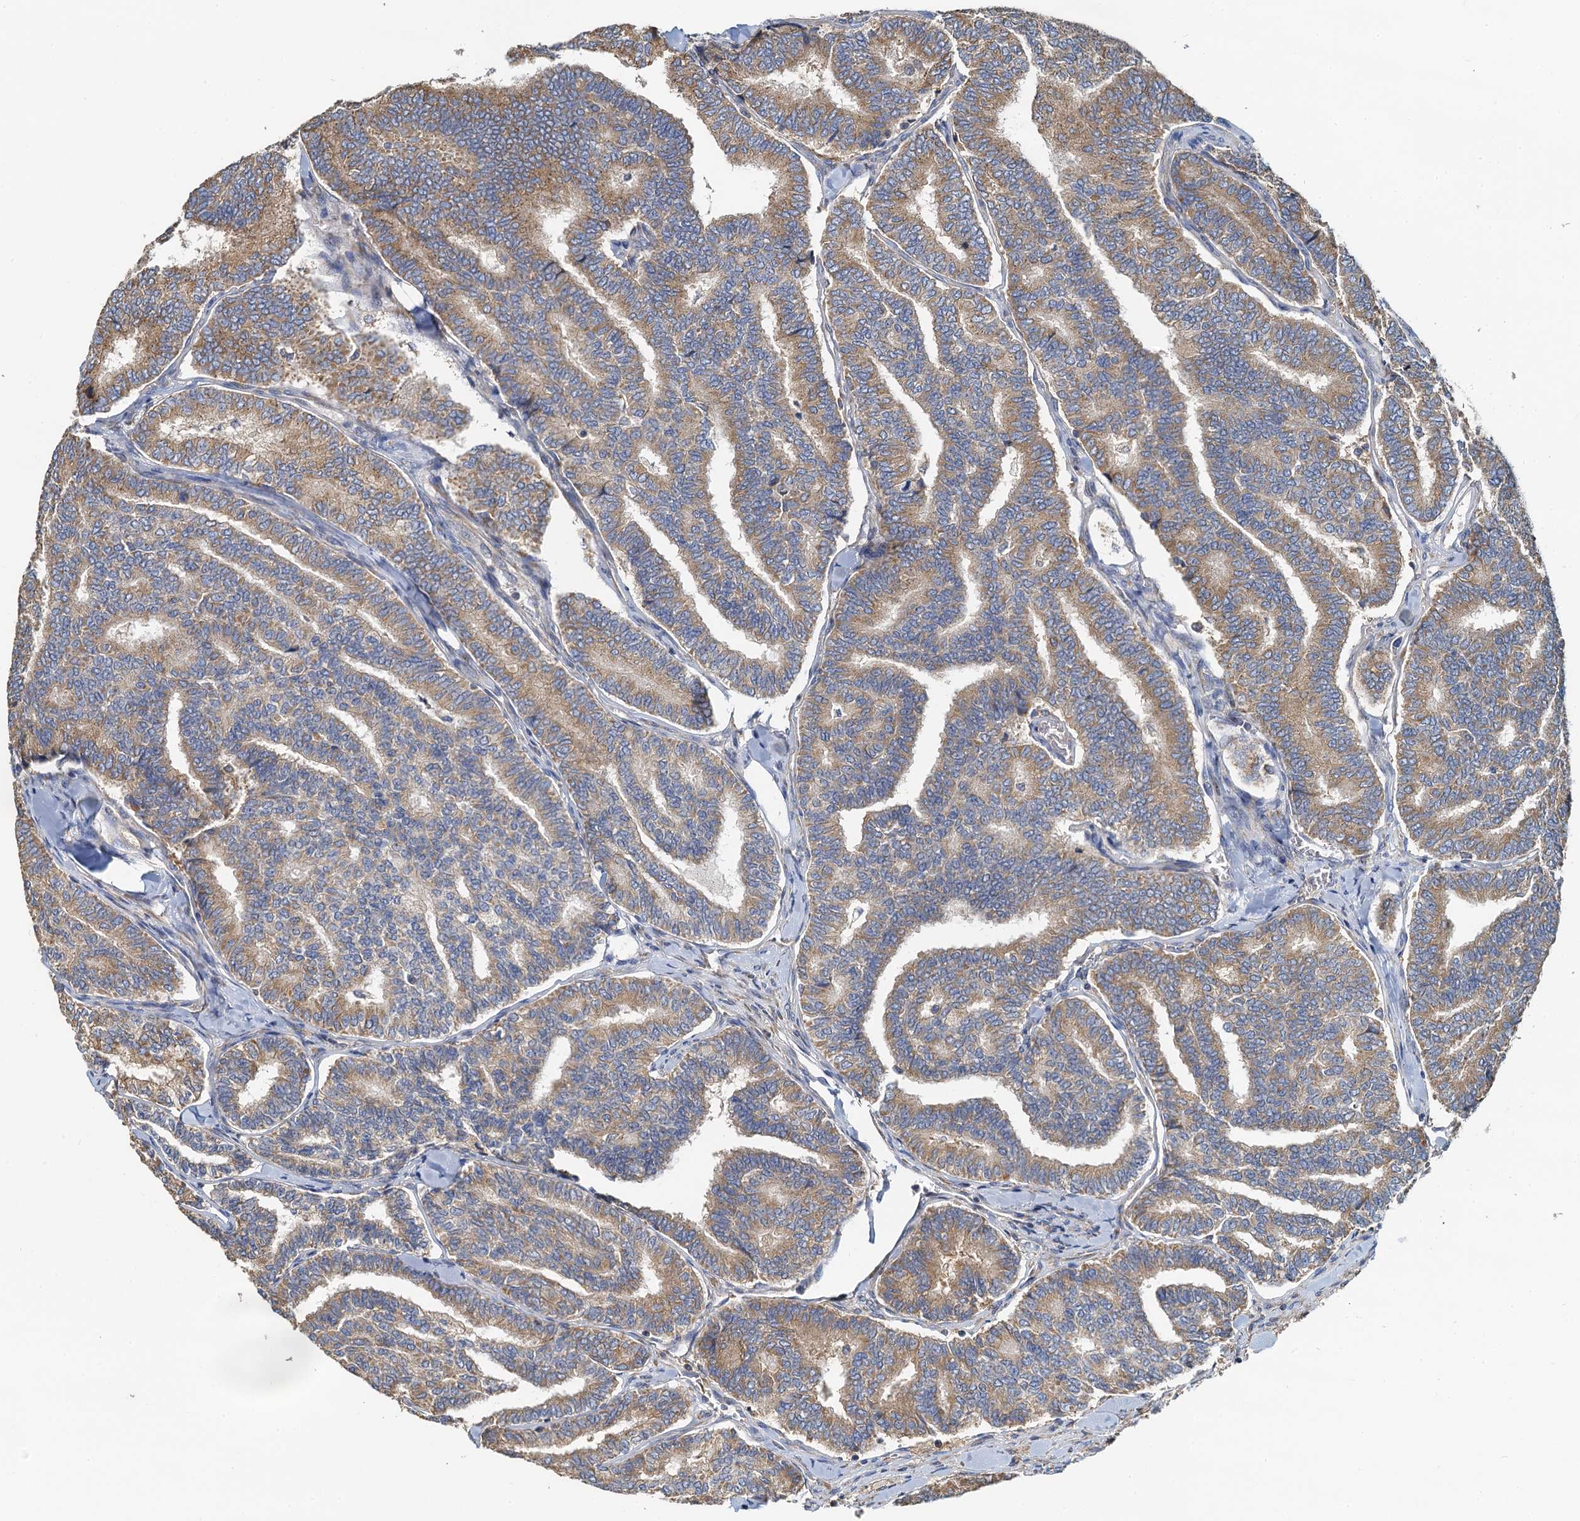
{"staining": {"intensity": "moderate", "quantity": ">75%", "location": "cytoplasmic/membranous"}, "tissue": "thyroid cancer", "cell_type": "Tumor cells", "image_type": "cancer", "snomed": [{"axis": "morphology", "description": "Papillary adenocarcinoma, NOS"}, {"axis": "topography", "description": "Thyroid gland"}], "caption": "An image of human thyroid cancer stained for a protein displays moderate cytoplasmic/membranous brown staining in tumor cells. (DAB = brown stain, brightfield microscopy at high magnification).", "gene": "NKAPD1", "patient": {"sex": "female", "age": 35}}